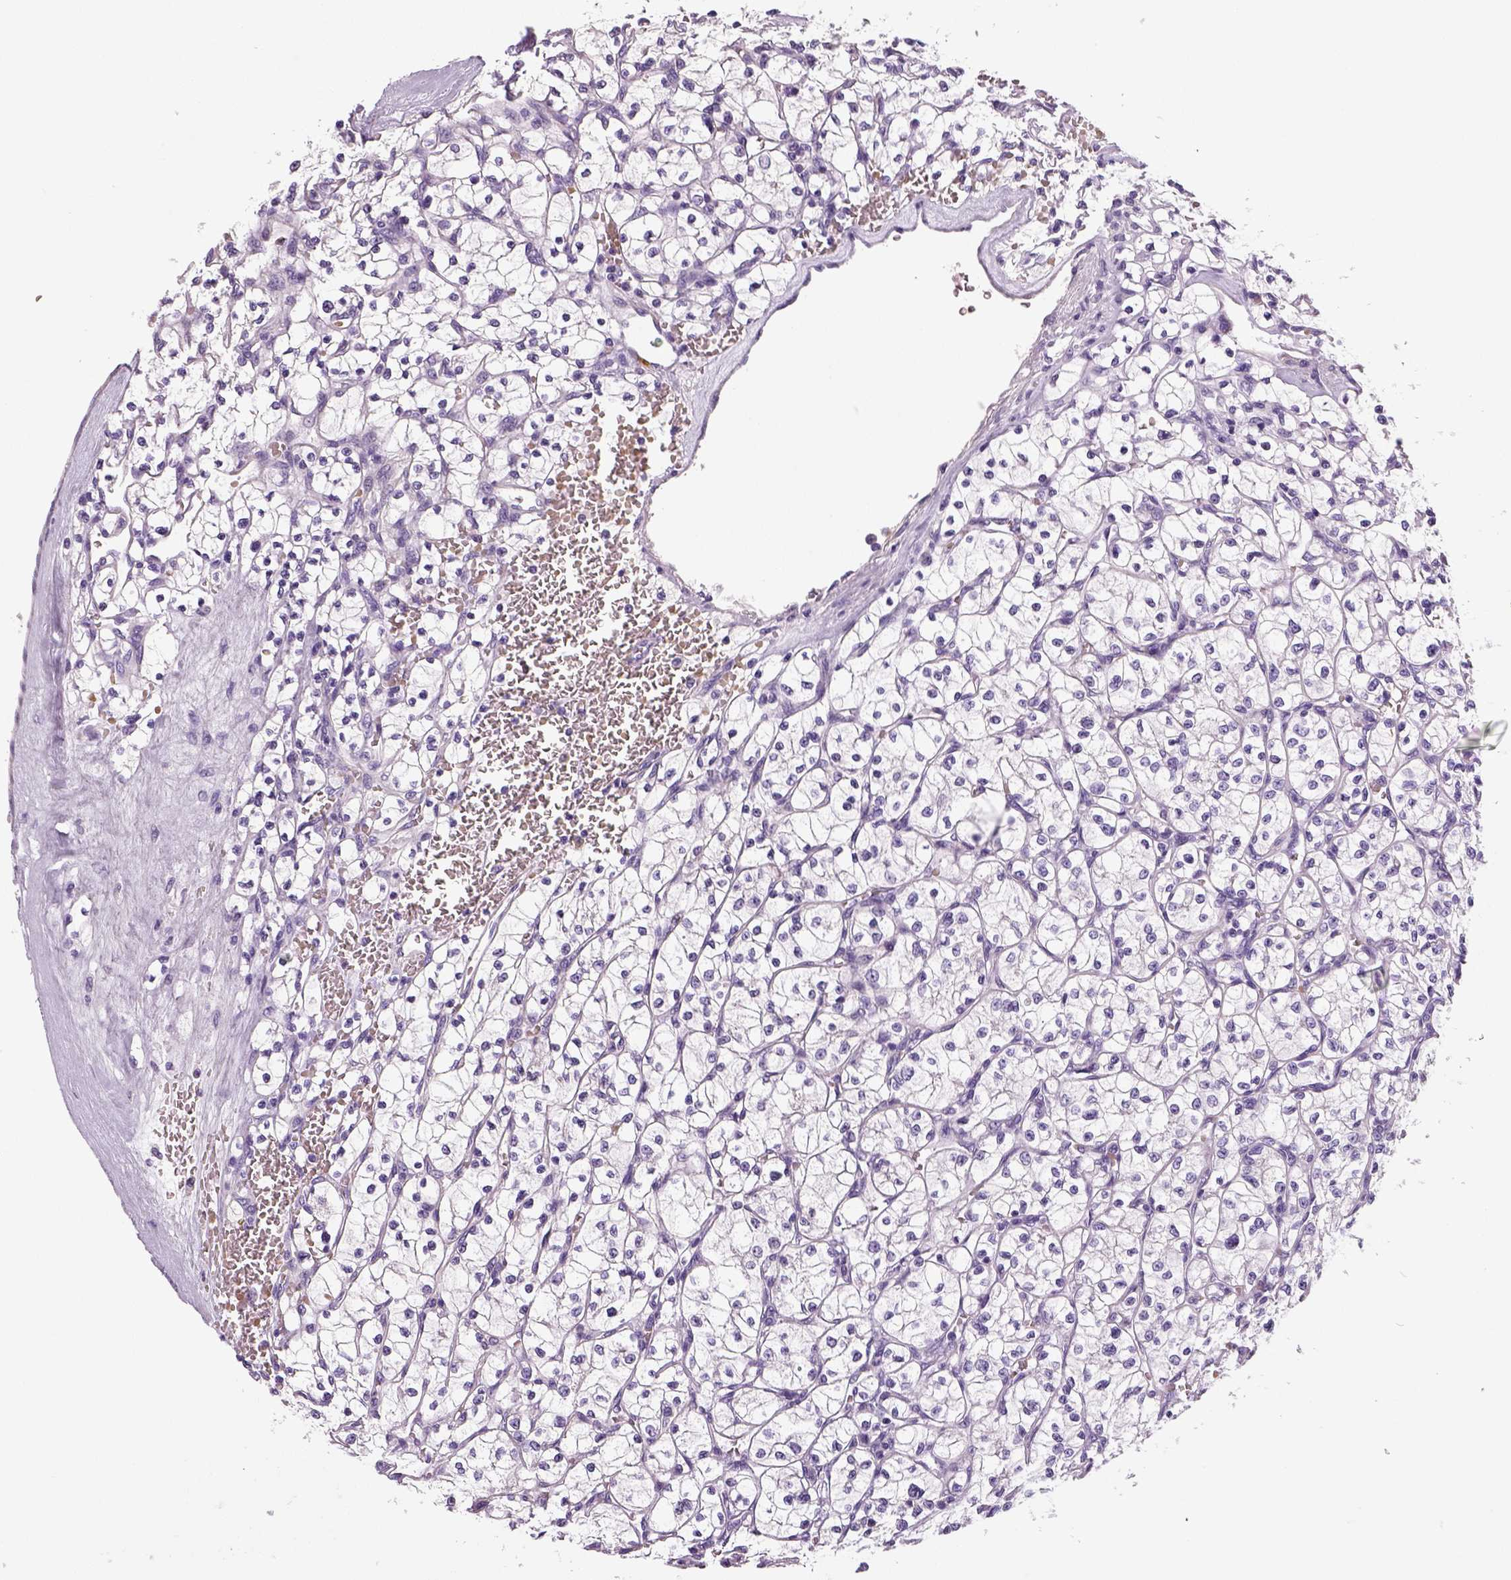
{"staining": {"intensity": "negative", "quantity": "none", "location": "none"}, "tissue": "renal cancer", "cell_type": "Tumor cells", "image_type": "cancer", "snomed": [{"axis": "morphology", "description": "Adenocarcinoma, NOS"}, {"axis": "topography", "description": "Kidney"}], "caption": "A micrograph of renal adenocarcinoma stained for a protein shows no brown staining in tumor cells.", "gene": "TSPAN7", "patient": {"sex": "female", "age": 64}}